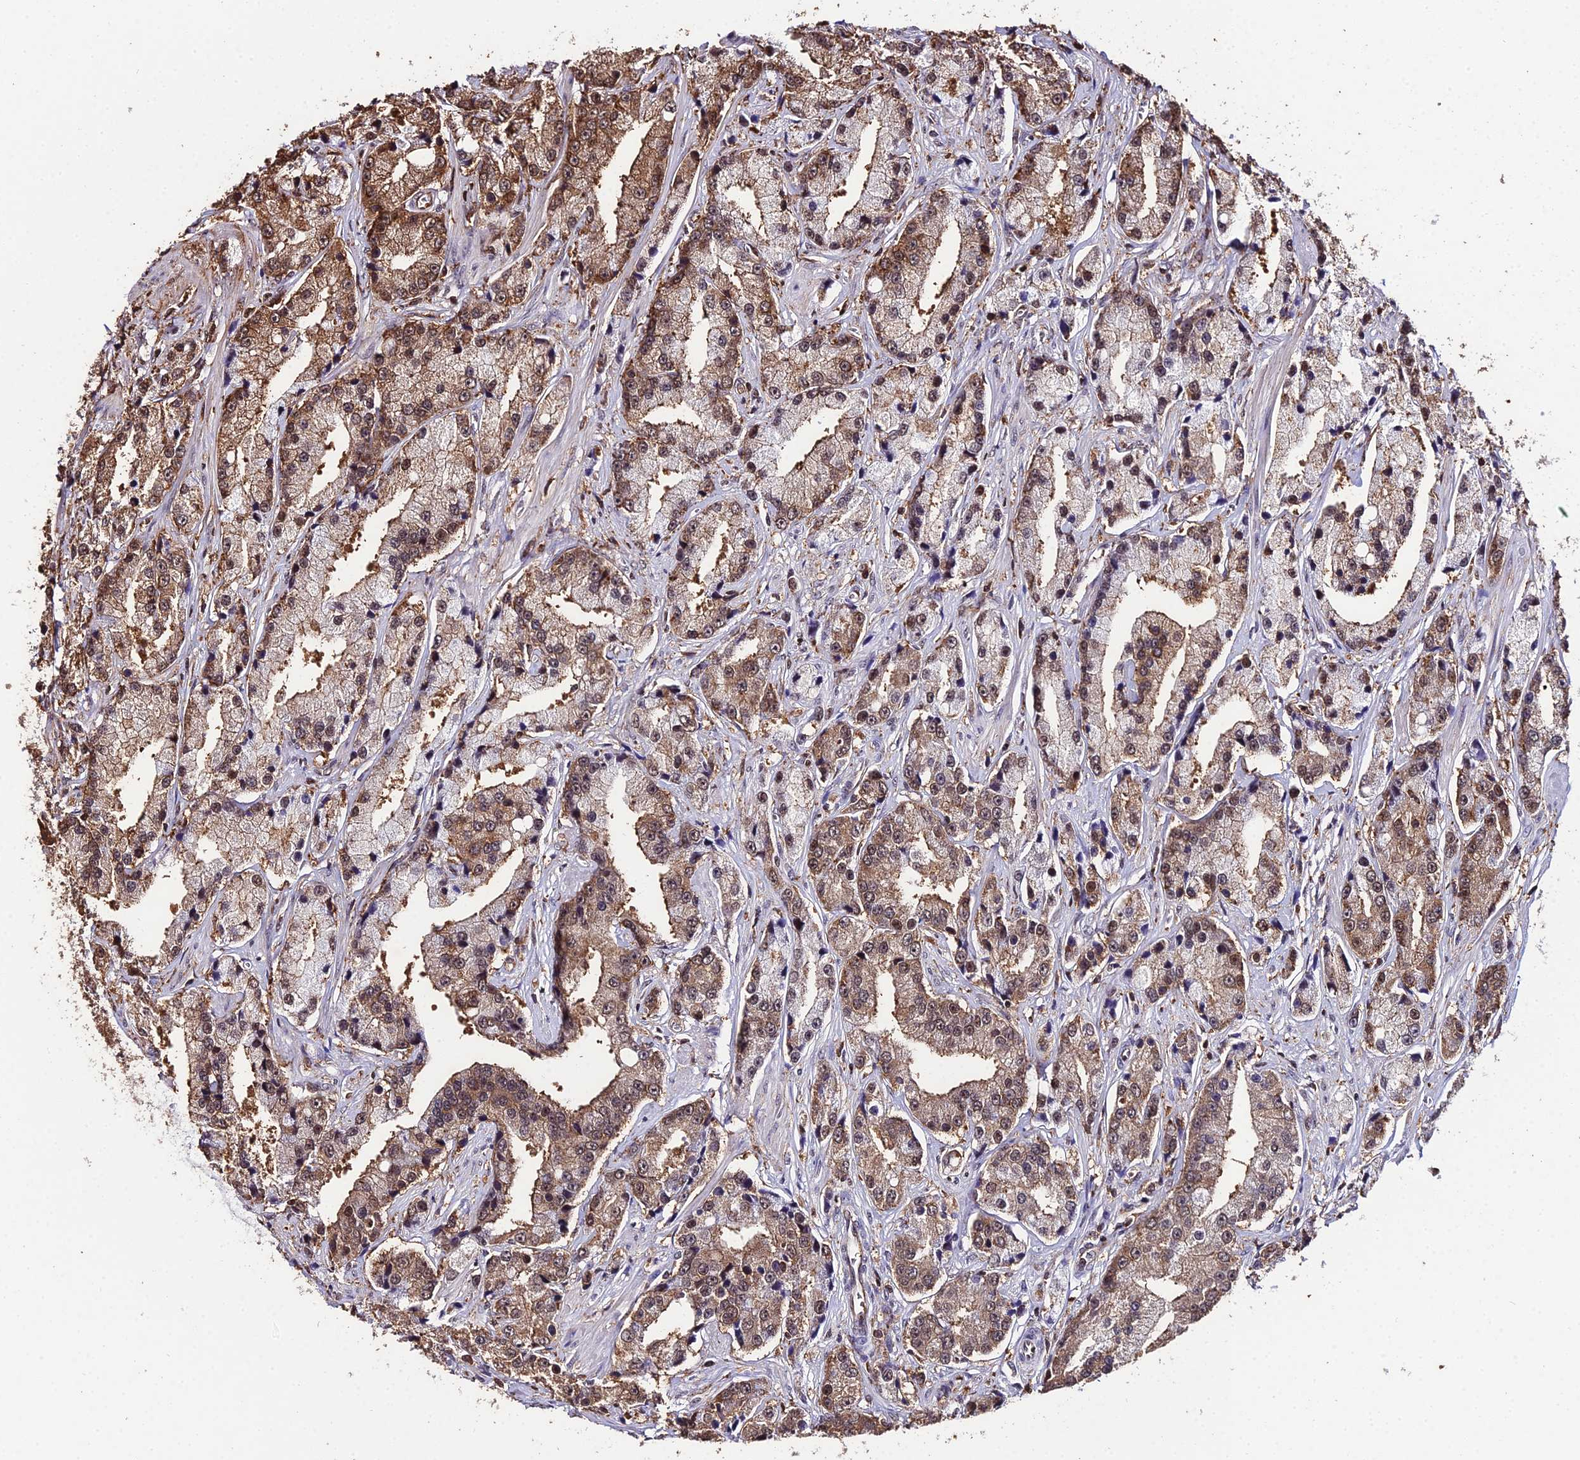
{"staining": {"intensity": "moderate", "quantity": ">75%", "location": "cytoplasmic/membranous,nuclear"}, "tissue": "prostate cancer", "cell_type": "Tumor cells", "image_type": "cancer", "snomed": [{"axis": "morphology", "description": "Adenocarcinoma, High grade"}, {"axis": "topography", "description": "Prostate"}], "caption": "Brown immunohistochemical staining in human high-grade adenocarcinoma (prostate) reveals moderate cytoplasmic/membranous and nuclear positivity in approximately >75% of tumor cells. Using DAB (brown) and hematoxylin (blue) stains, captured at high magnification using brightfield microscopy.", "gene": "PPP4C", "patient": {"sex": "male", "age": 74}}